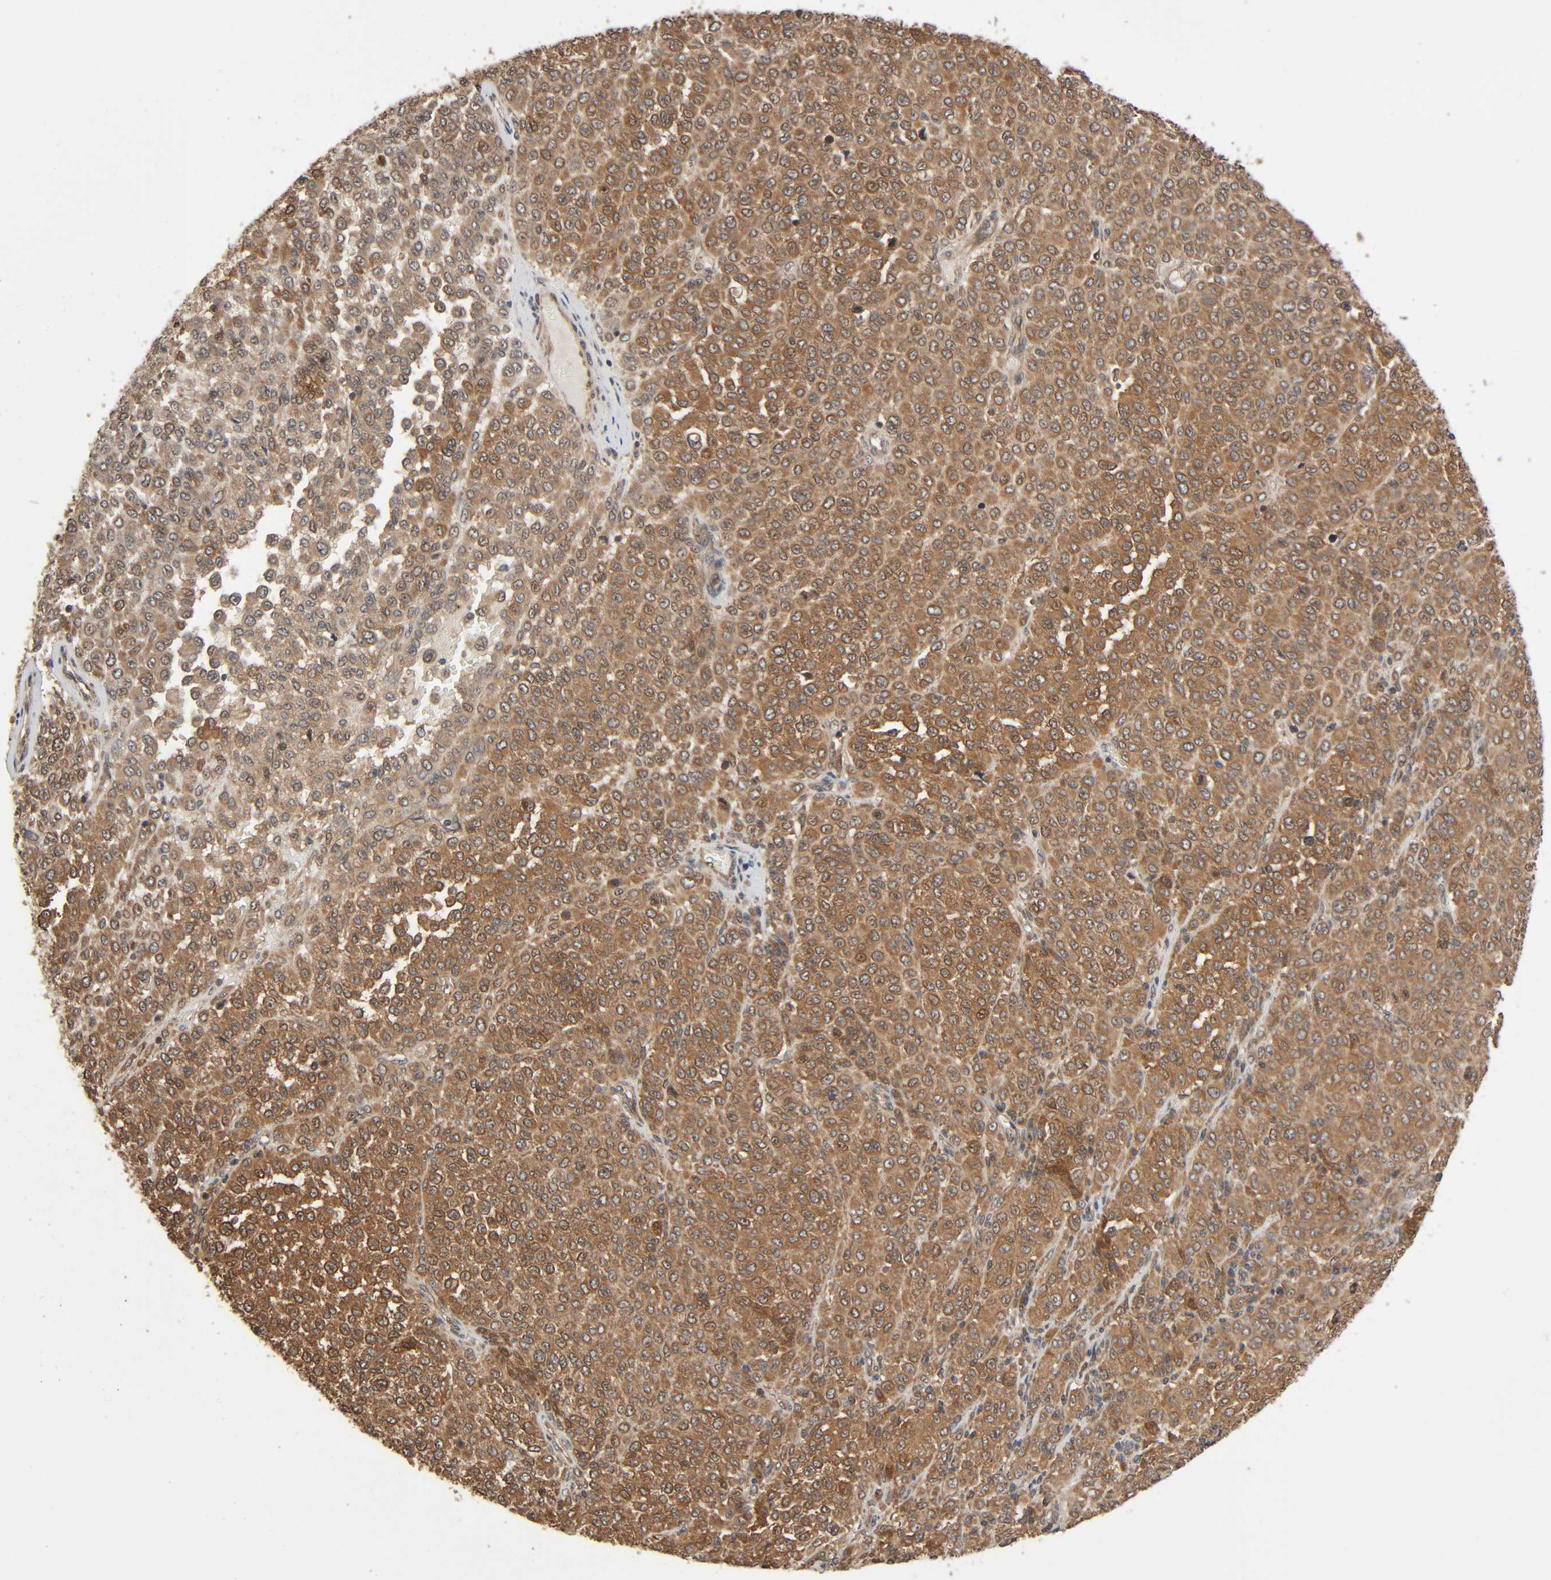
{"staining": {"intensity": "moderate", "quantity": ">75%", "location": "cytoplasmic/membranous"}, "tissue": "melanoma", "cell_type": "Tumor cells", "image_type": "cancer", "snomed": [{"axis": "morphology", "description": "Malignant melanoma, Metastatic site"}, {"axis": "topography", "description": "Pancreas"}], "caption": "Protein expression analysis of melanoma demonstrates moderate cytoplasmic/membranous staining in about >75% of tumor cells. The staining was performed using DAB (3,3'-diaminobenzidine), with brown indicating positive protein expression. Nuclei are stained blue with hematoxylin.", "gene": "PPP2R1B", "patient": {"sex": "female", "age": 30}}